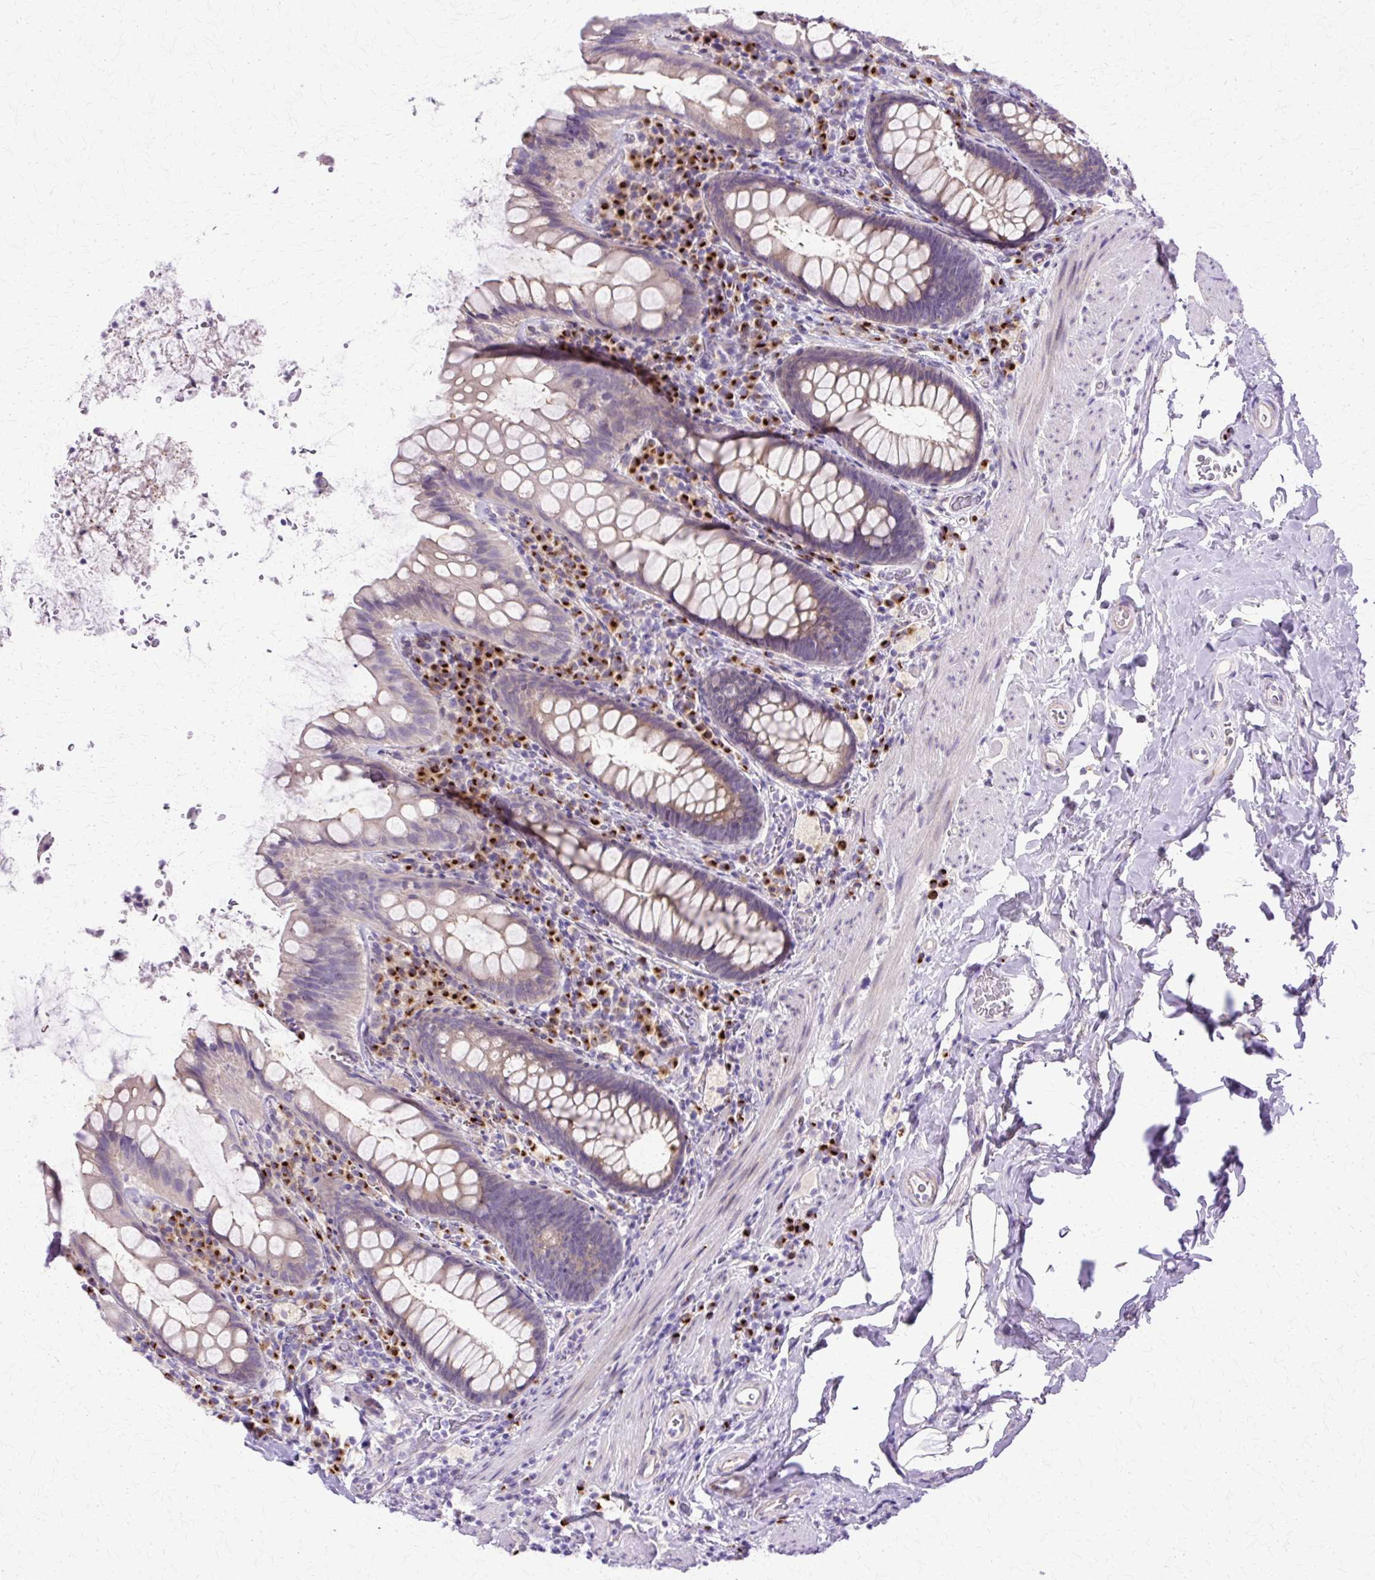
{"staining": {"intensity": "weak", "quantity": "25%-75%", "location": "cytoplasmic/membranous"}, "tissue": "rectum", "cell_type": "Glandular cells", "image_type": "normal", "snomed": [{"axis": "morphology", "description": "Normal tissue, NOS"}, {"axis": "topography", "description": "Rectum"}], "caption": "This is an image of IHC staining of normal rectum, which shows weak staining in the cytoplasmic/membranous of glandular cells.", "gene": "TBC1D3B", "patient": {"sex": "female", "age": 69}}